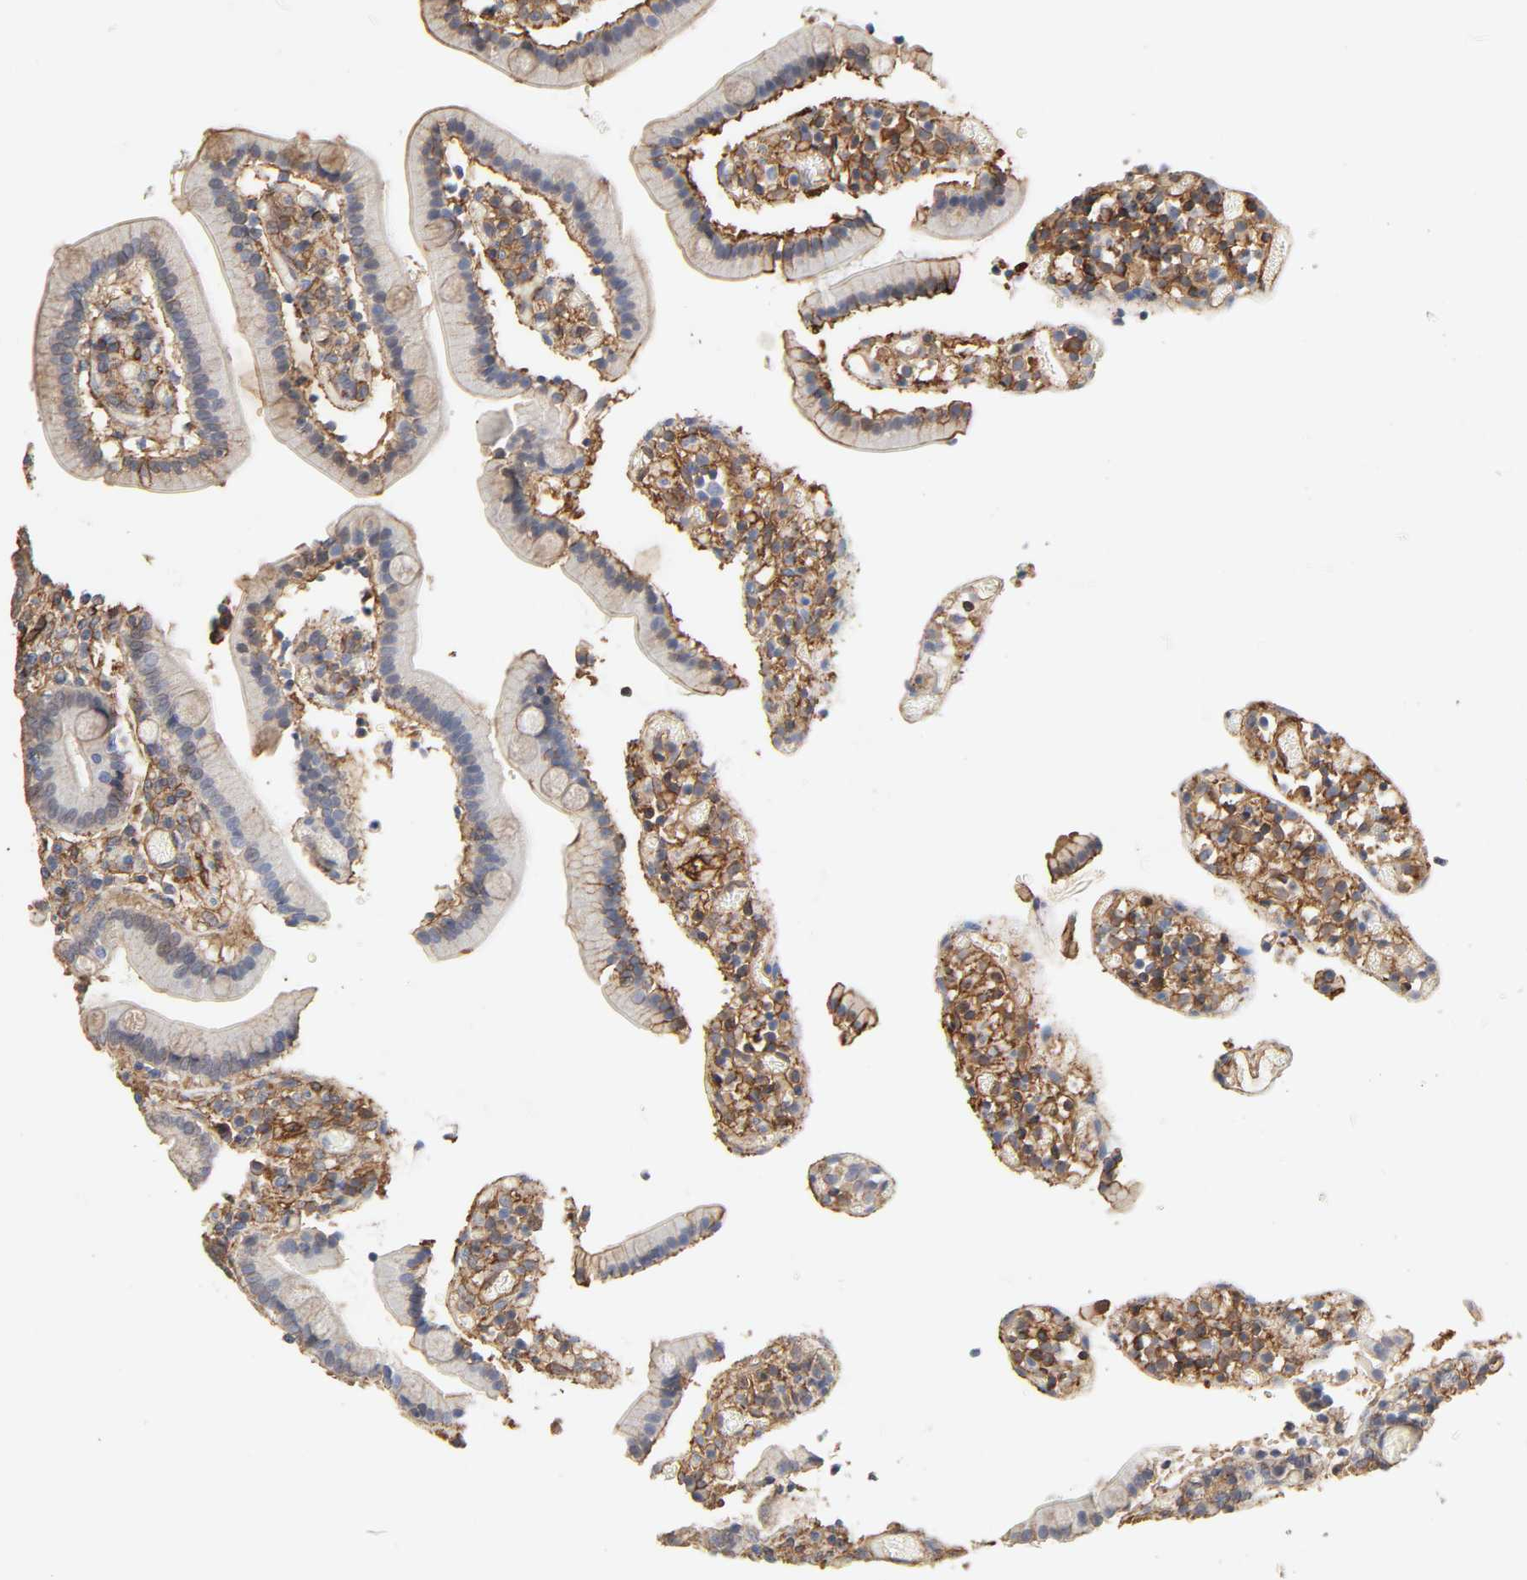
{"staining": {"intensity": "moderate", "quantity": "25%-75%", "location": "cytoplasmic/membranous"}, "tissue": "duodenum", "cell_type": "Glandular cells", "image_type": "normal", "snomed": [{"axis": "morphology", "description": "Normal tissue, NOS"}, {"axis": "topography", "description": "Duodenum"}], "caption": "Normal duodenum demonstrates moderate cytoplasmic/membranous positivity in approximately 25%-75% of glandular cells (IHC, brightfield microscopy, high magnification)..", "gene": "ANXA2", "patient": {"sex": "female", "age": 53}}